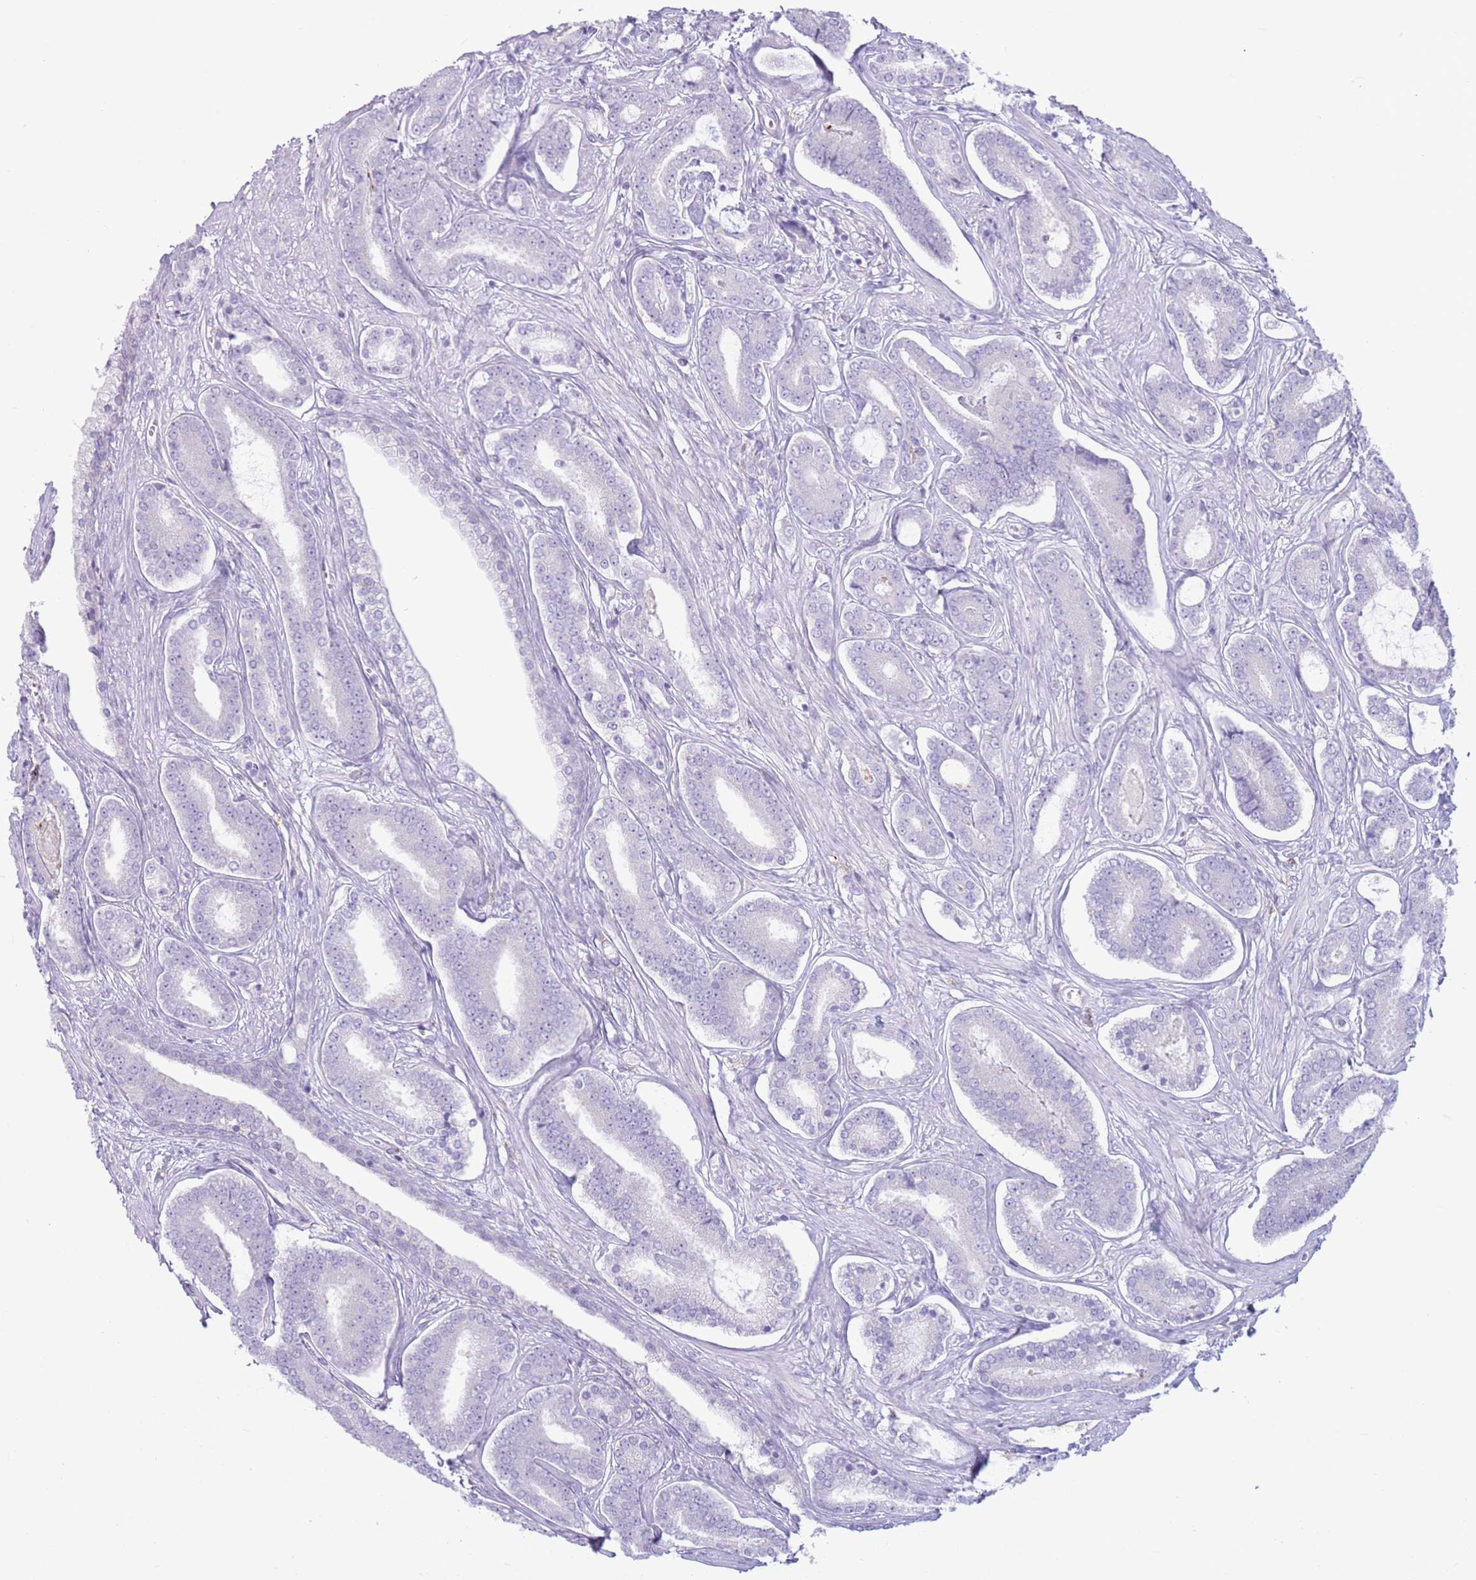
{"staining": {"intensity": "negative", "quantity": "none", "location": "none"}, "tissue": "prostate cancer", "cell_type": "Tumor cells", "image_type": "cancer", "snomed": [{"axis": "morphology", "description": "Adenocarcinoma, NOS"}, {"axis": "topography", "description": "Prostate and seminal vesicle, NOS"}], "caption": "High power microscopy histopathology image of an immunohistochemistry photomicrograph of prostate adenocarcinoma, revealing no significant expression in tumor cells.", "gene": "SNX6", "patient": {"sex": "male", "age": 76}}